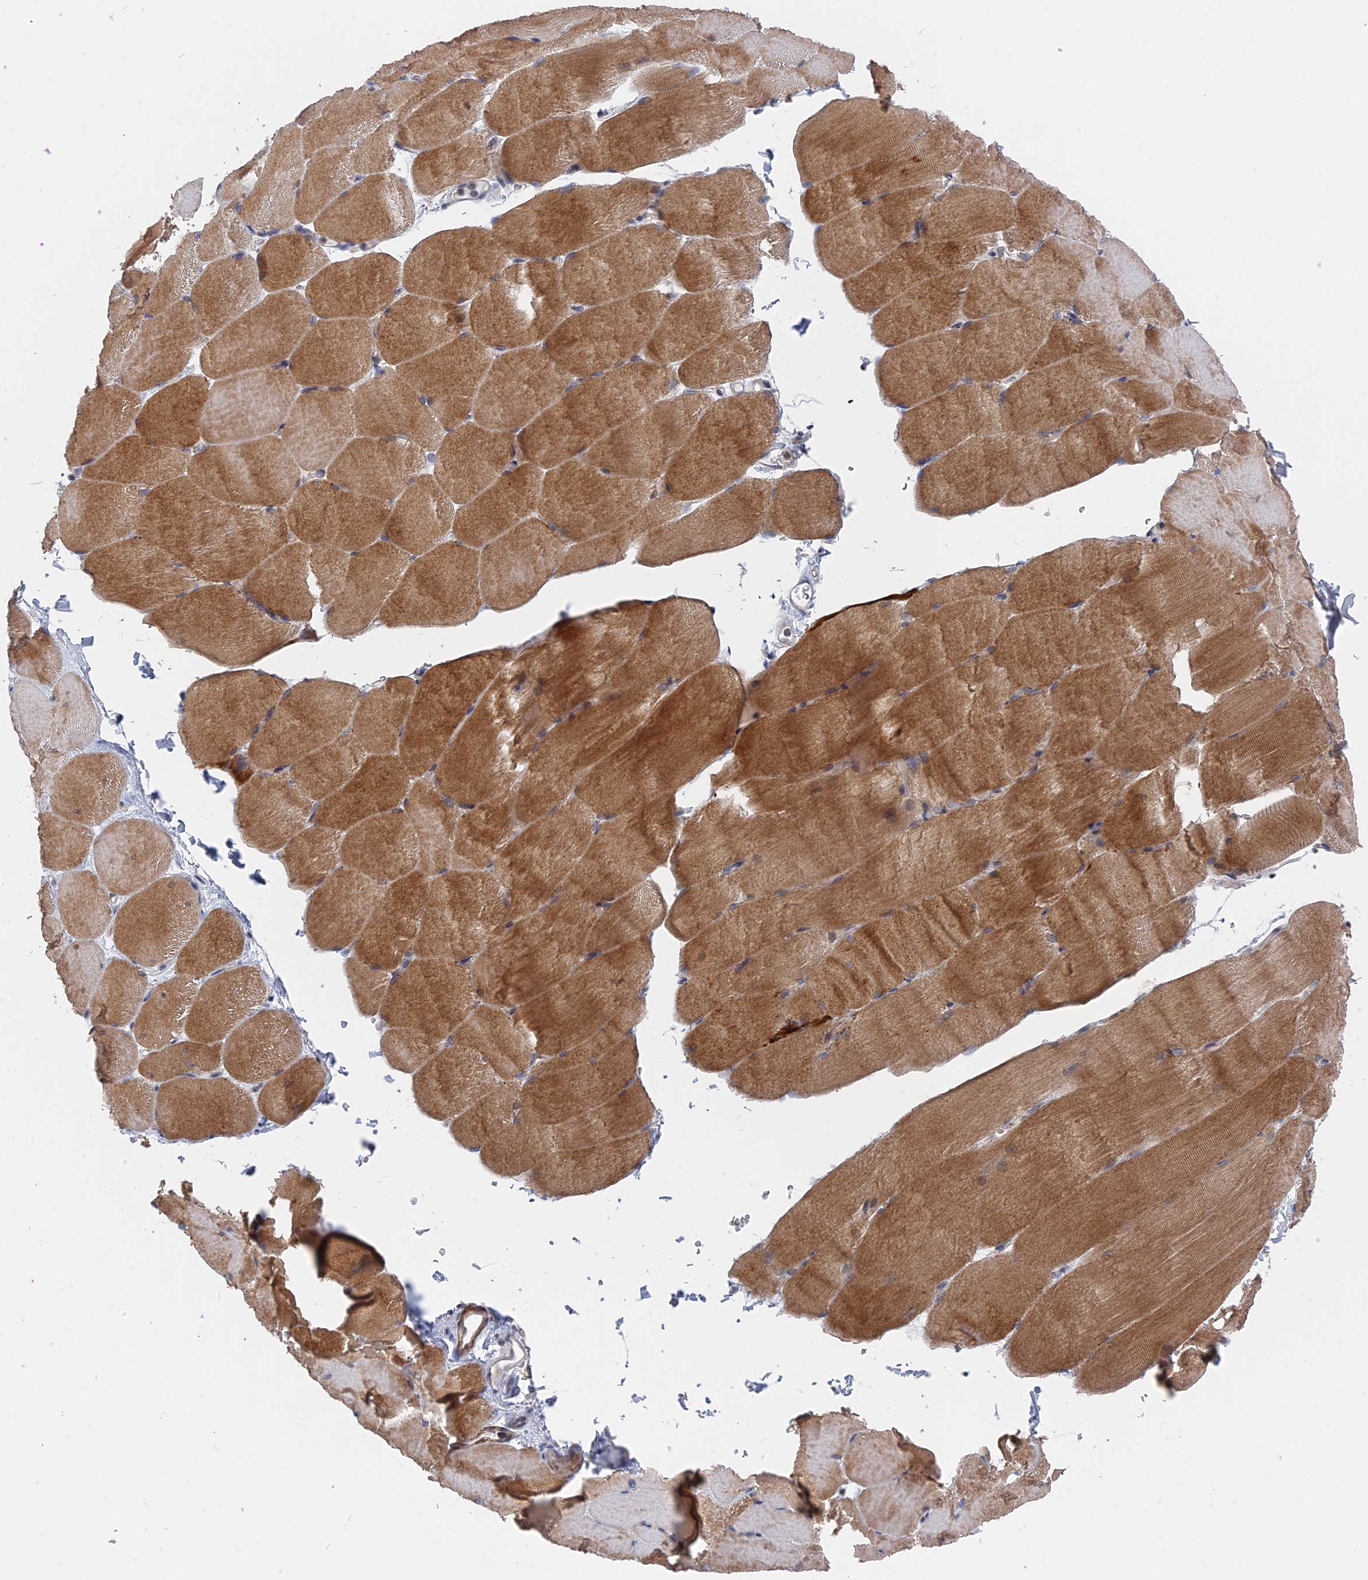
{"staining": {"intensity": "moderate", "quantity": ">75%", "location": "cytoplasmic/membranous"}, "tissue": "skeletal muscle", "cell_type": "Myocytes", "image_type": "normal", "snomed": [{"axis": "morphology", "description": "Normal tissue, NOS"}, {"axis": "topography", "description": "Skeletal muscle"}, {"axis": "topography", "description": "Parathyroid gland"}], "caption": "This photomicrograph displays normal skeletal muscle stained with immunohistochemistry to label a protein in brown. The cytoplasmic/membranous of myocytes show moderate positivity for the protein. Nuclei are counter-stained blue.", "gene": "MTRF1", "patient": {"sex": "female", "age": 37}}